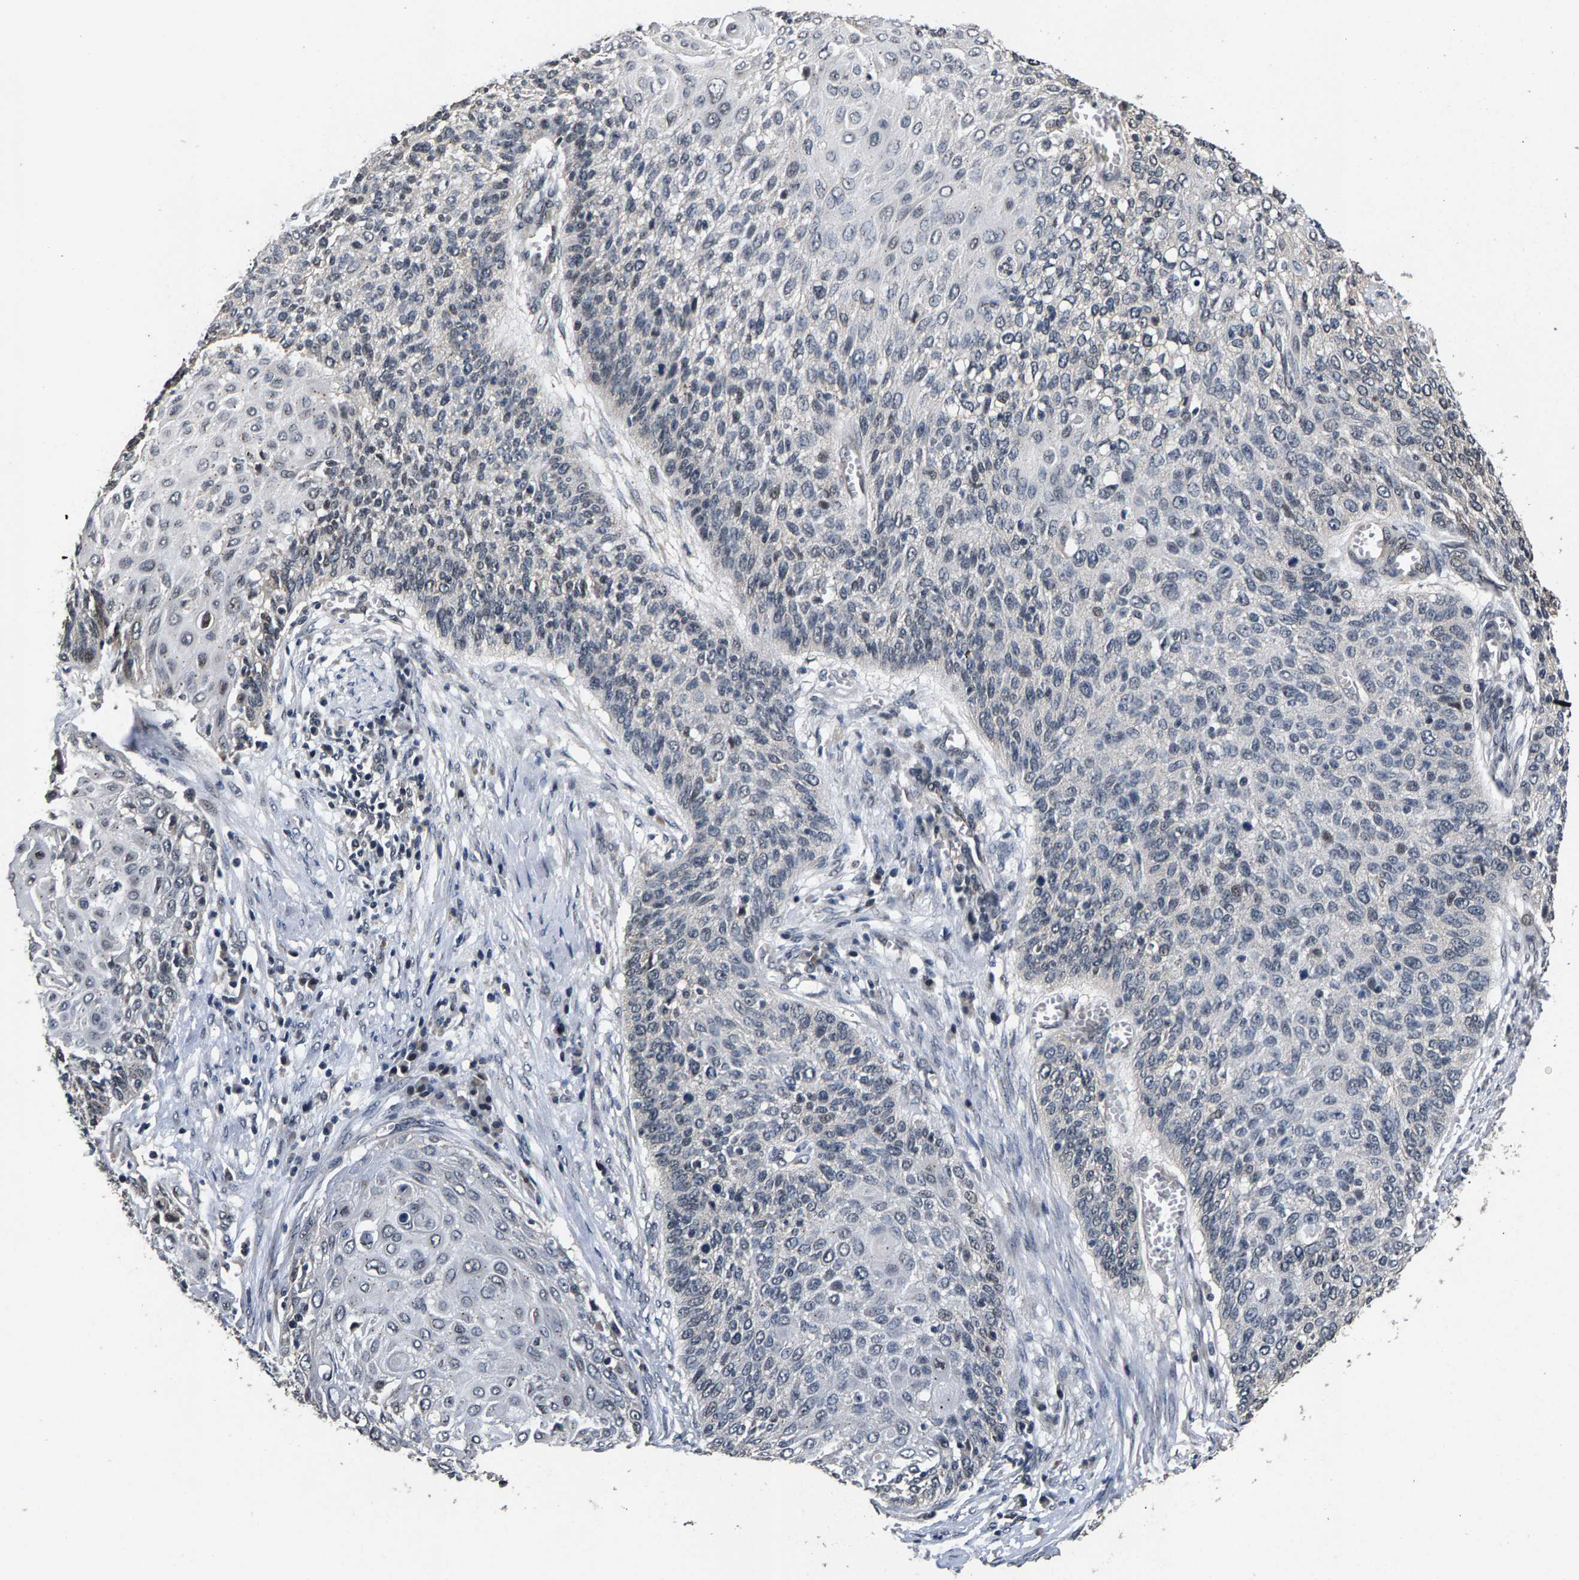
{"staining": {"intensity": "weak", "quantity": "<25%", "location": "nuclear"}, "tissue": "cervical cancer", "cell_type": "Tumor cells", "image_type": "cancer", "snomed": [{"axis": "morphology", "description": "Squamous cell carcinoma, NOS"}, {"axis": "topography", "description": "Cervix"}], "caption": "This is an immunohistochemistry (IHC) micrograph of squamous cell carcinoma (cervical). There is no positivity in tumor cells.", "gene": "RBM33", "patient": {"sex": "female", "age": 39}}